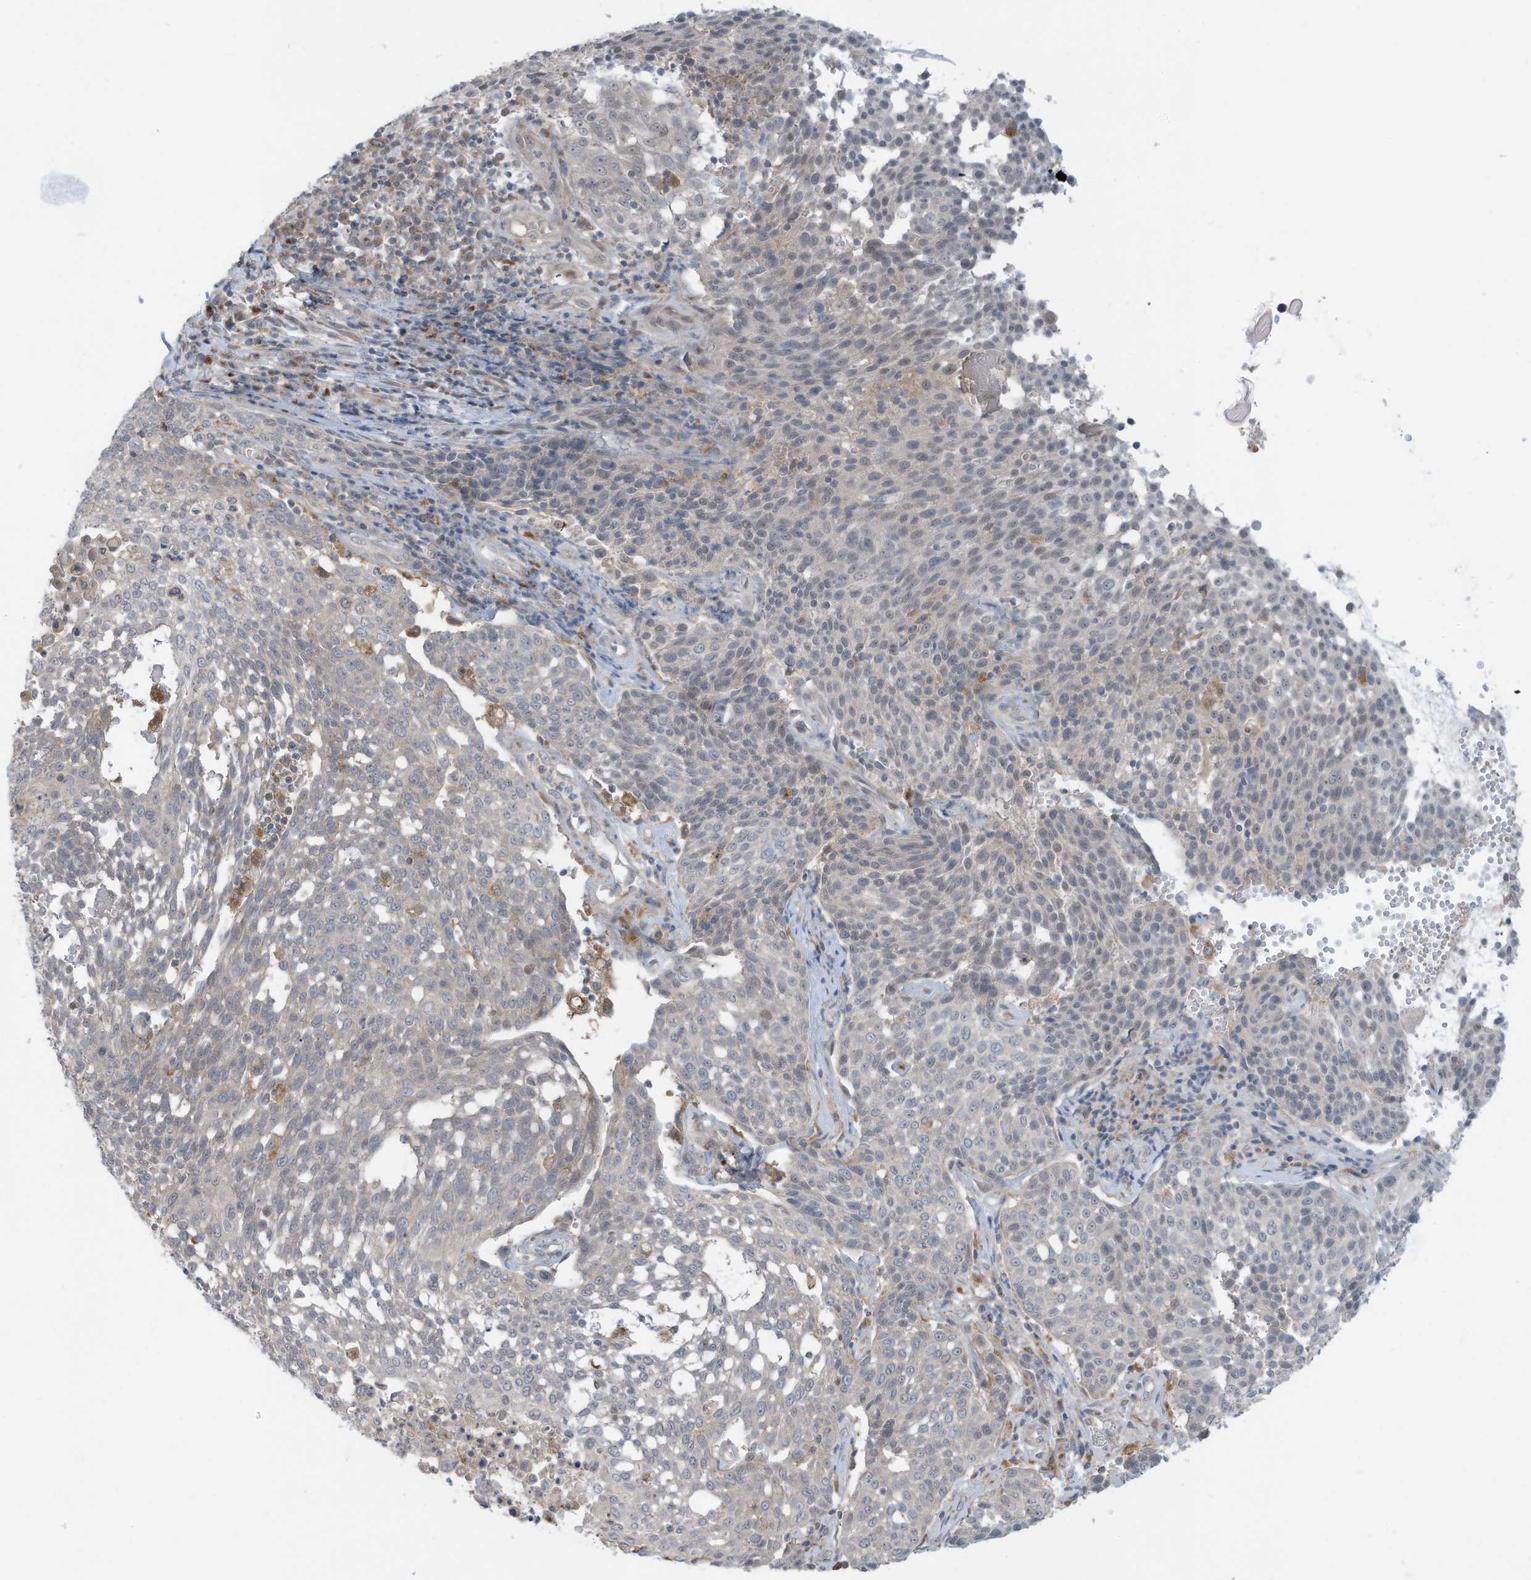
{"staining": {"intensity": "negative", "quantity": "none", "location": "none"}, "tissue": "cervical cancer", "cell_type": "Tumor cells", "image_type": "cancer", "snomed": [{"axis": "morphology", "description": "Squamous cell carcinoma, NOS"}, {"axis": "topography", "description": "Cervix"}], "caption": "The image exhibits no significant staining in tumor cells of cervical cancer (squamous cell carcinoma).", "gene": "DZIP3", "patient": {"sex": "female", "age": 34}}